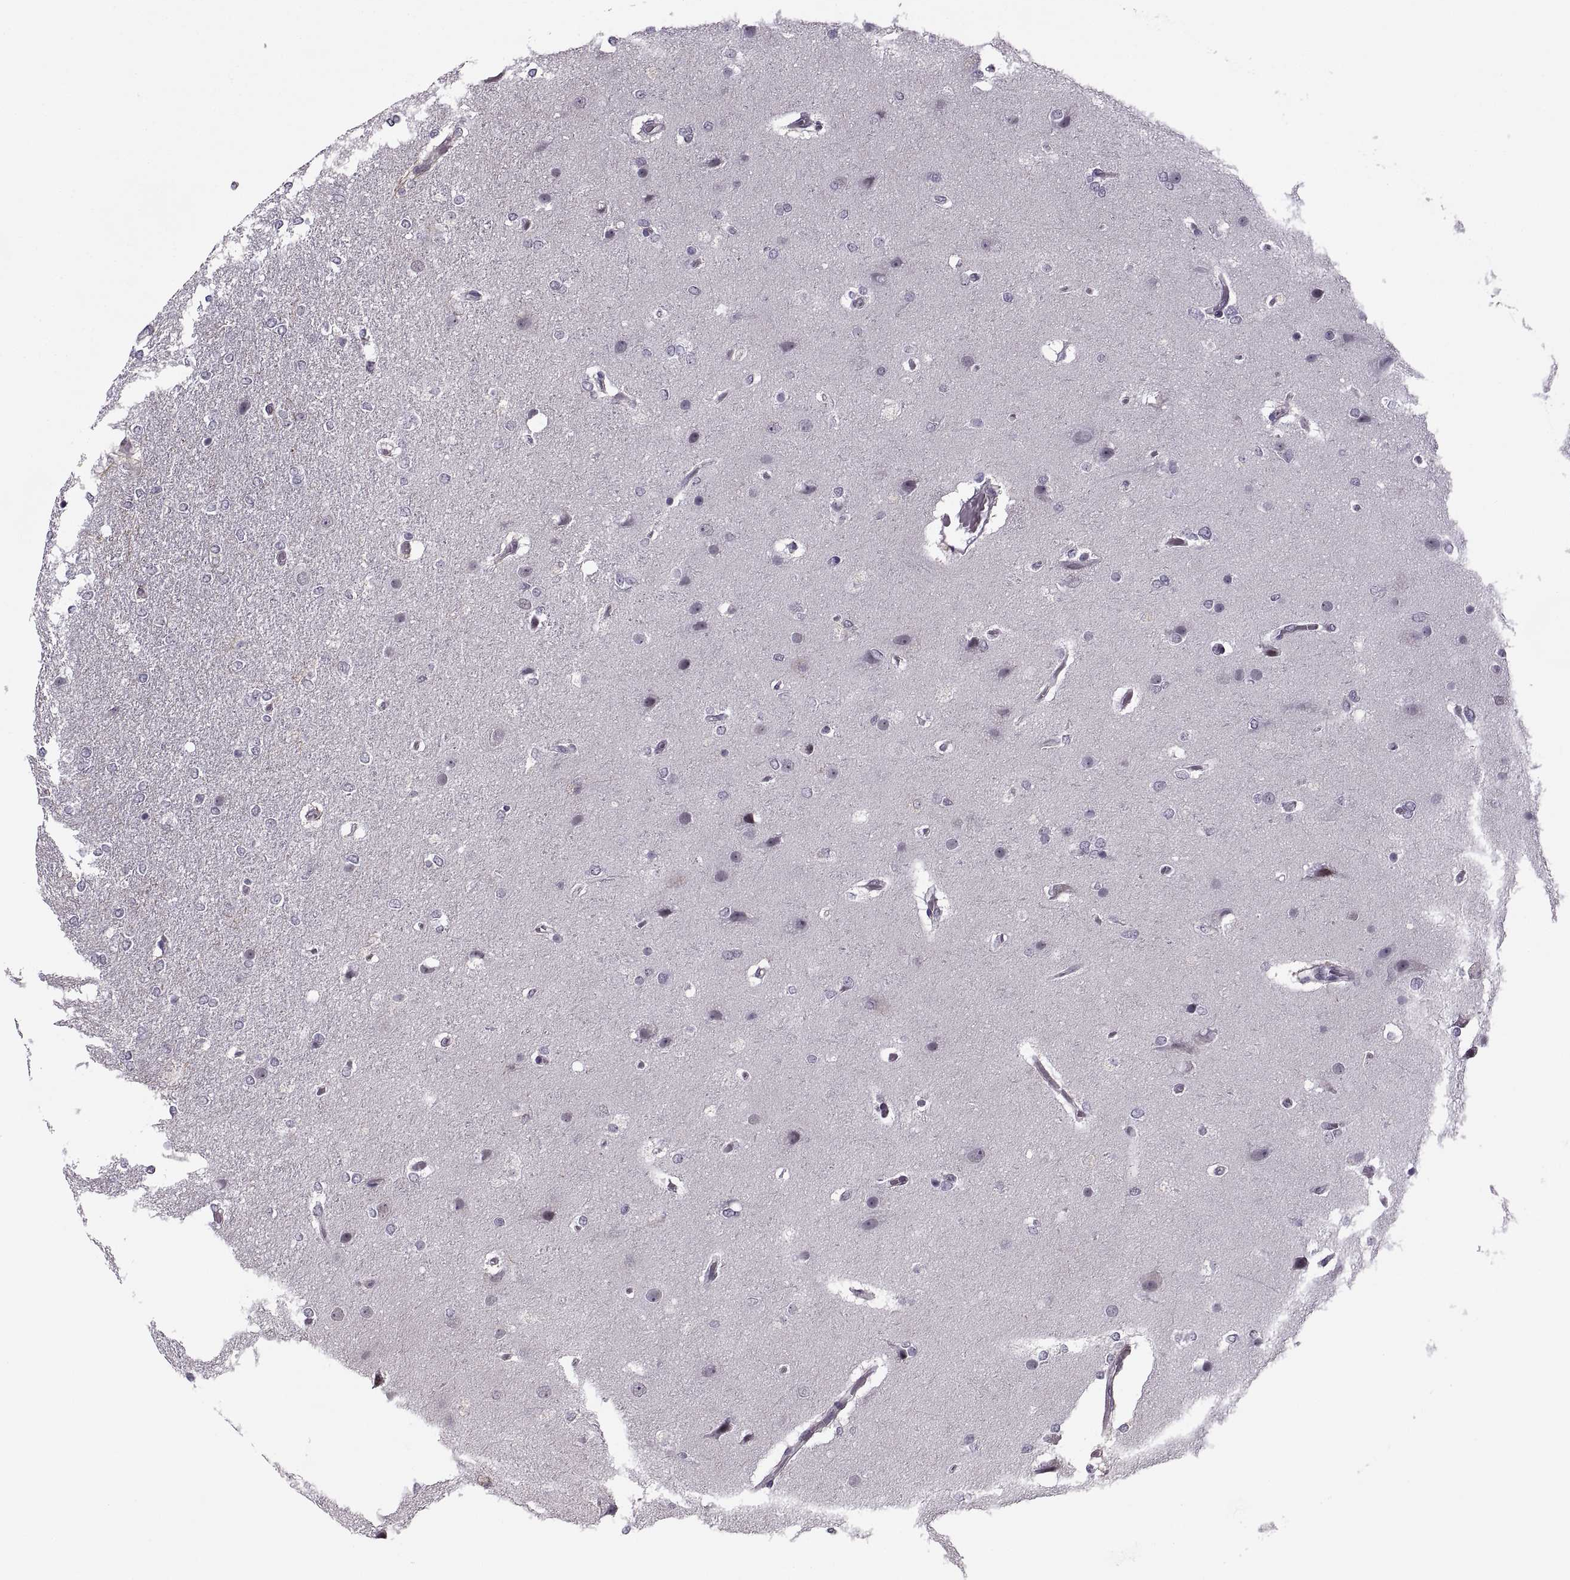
{"staining": {"intensity": "negative", "quantity": "none", "location": "none"}, "tissue": "glioma", "cell_type": "Tumor cells", "image_type": "cancer", "snomed": [{"axis": "morphology", "description": "Glioma, malignant, High grade"}, {"axis": "topography", "description": "Brain"}], "caption": "This photomicrograph is of glioma stained with immunohistochemistry (IHC) to label a protein in brown with the nuclei are counter-stained blue. There is no positivity in tumor cells.", "gene": "LUZP2", "patient": {"sex": "female", "age": 61}}